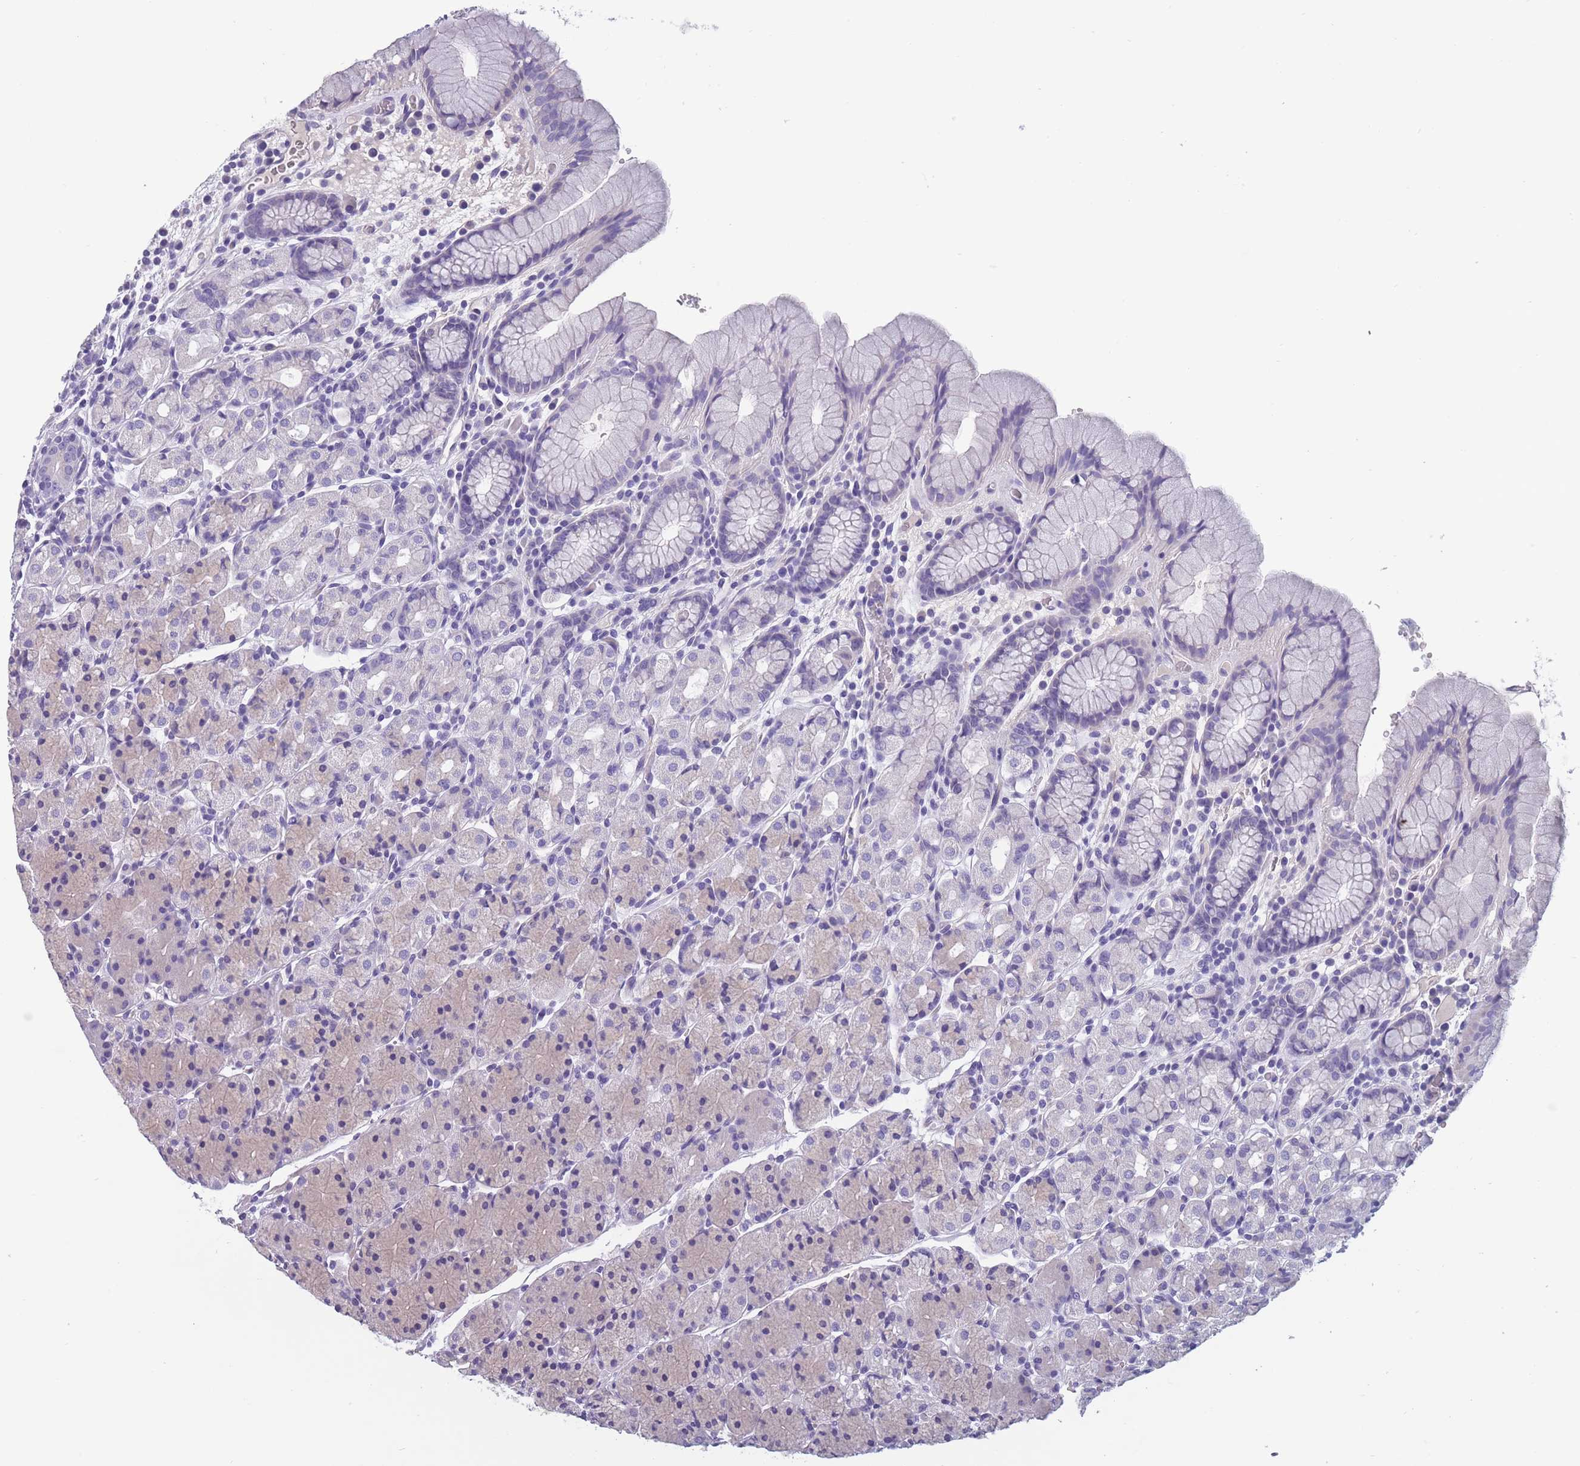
{"staining": {"intensity": "negative", "quantity": "none", "location": "none"}, "tissue": "stomach", "cell_type": "Glandular cells", "image_type": "normal", "snomed": [{"axis": "morphology", "description": "Normal tissue, NOS"}, {"axis": "topography", "description": "Stomach, upper"}, {"axis": "topography", "description": "Stomach"}], "caption": "DAB immunohistochemical staining of benign stomach reveals no significant positivity in glandular cells.", "gene": "OR4C5", "patient": {"sex": "male", "age": 62}}